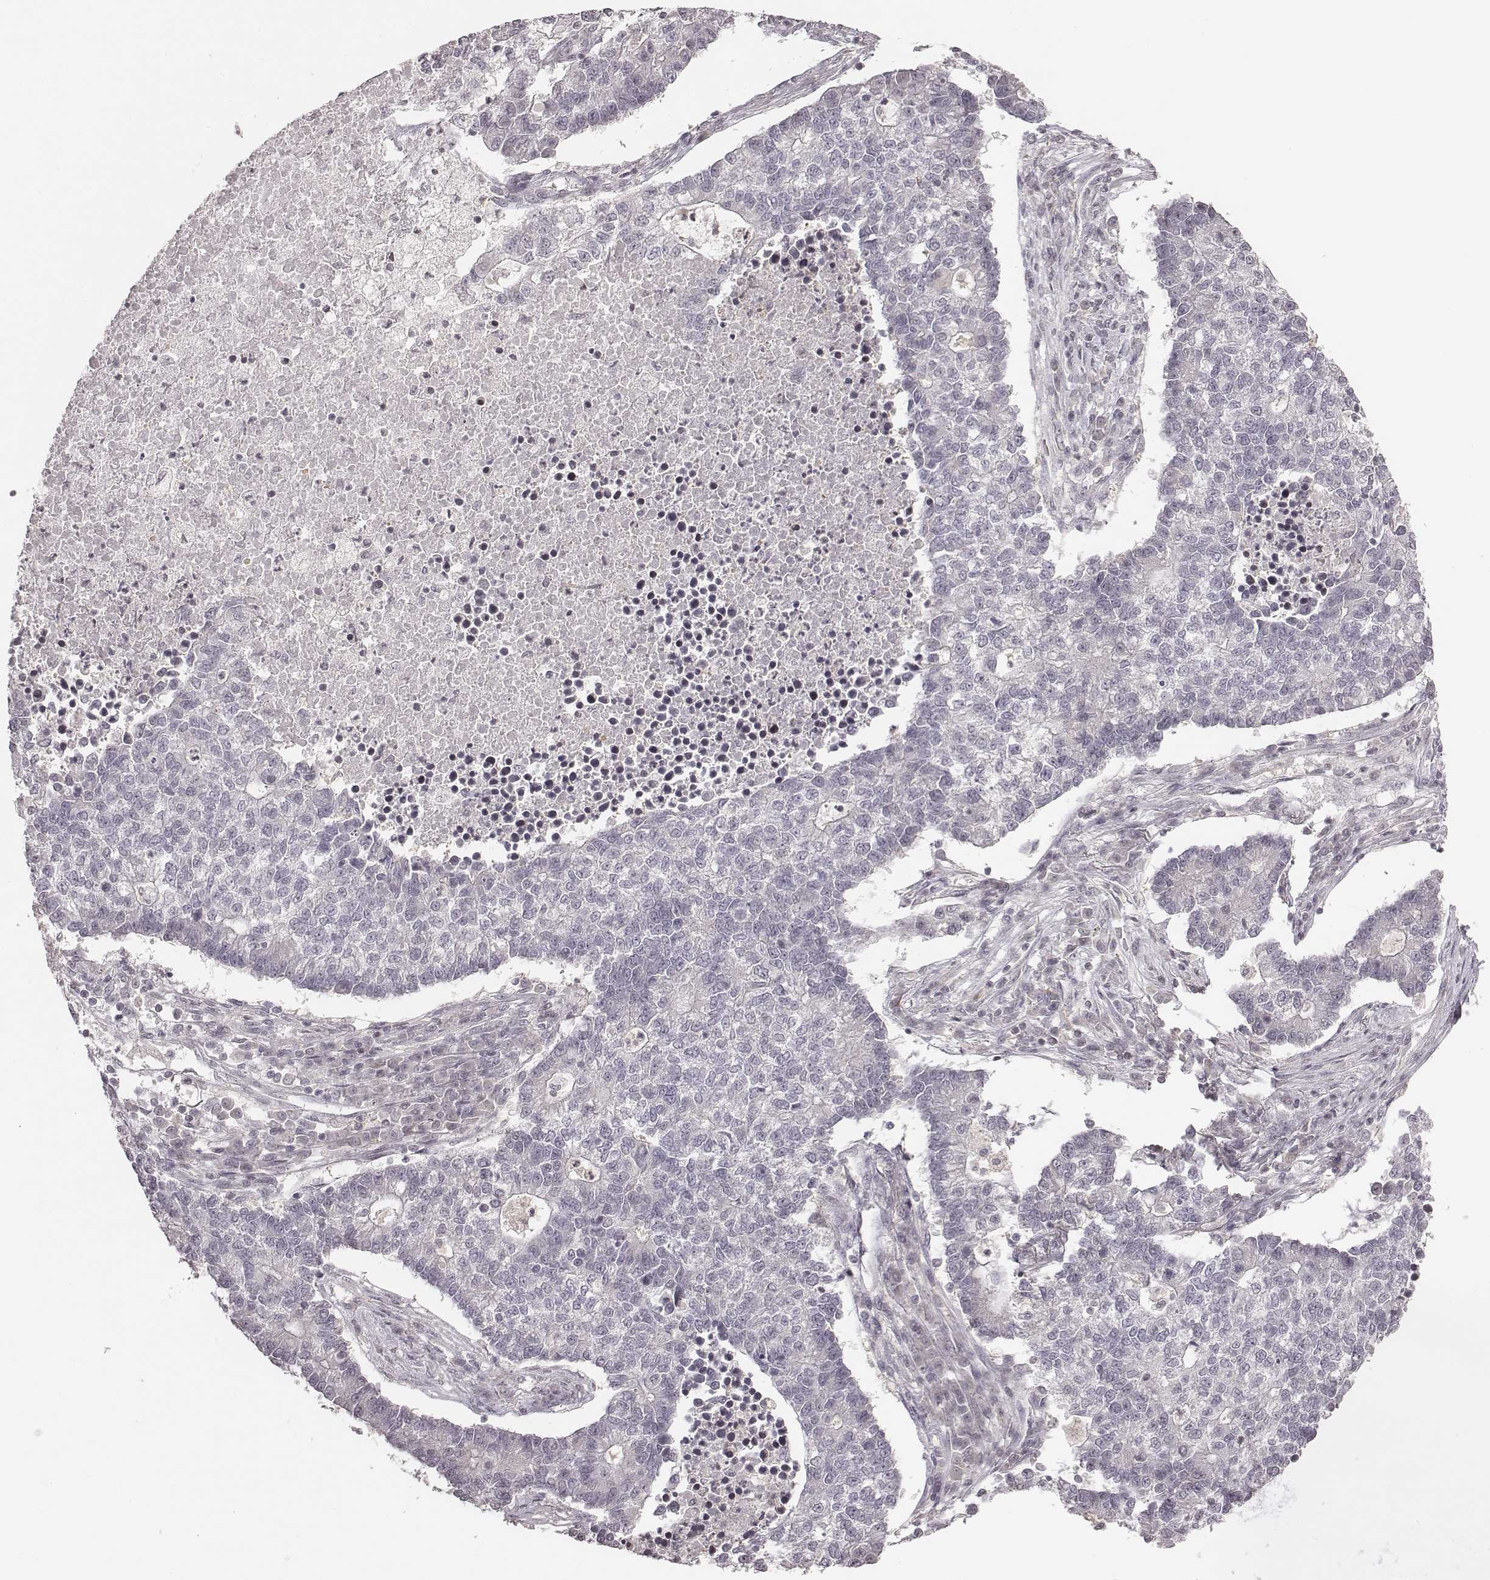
{"staining": {"intensity": "negative", "quantity": "none", "location": "none"}, "tissue": "lung cancer", "cell_type": "Tumor cells", "image_type": "cancer", "snomed": [{"axis": "morphology", "description": "Adenocarcinoma, NOS"}, {"axis": "topography", "description": "Lung"}], "caption": "The image exhibits no significant positivity in tumor cells of adenocarcinoma (lung).", "gene": "GRM4", "patient": {"sex": "male", "age": 57}}